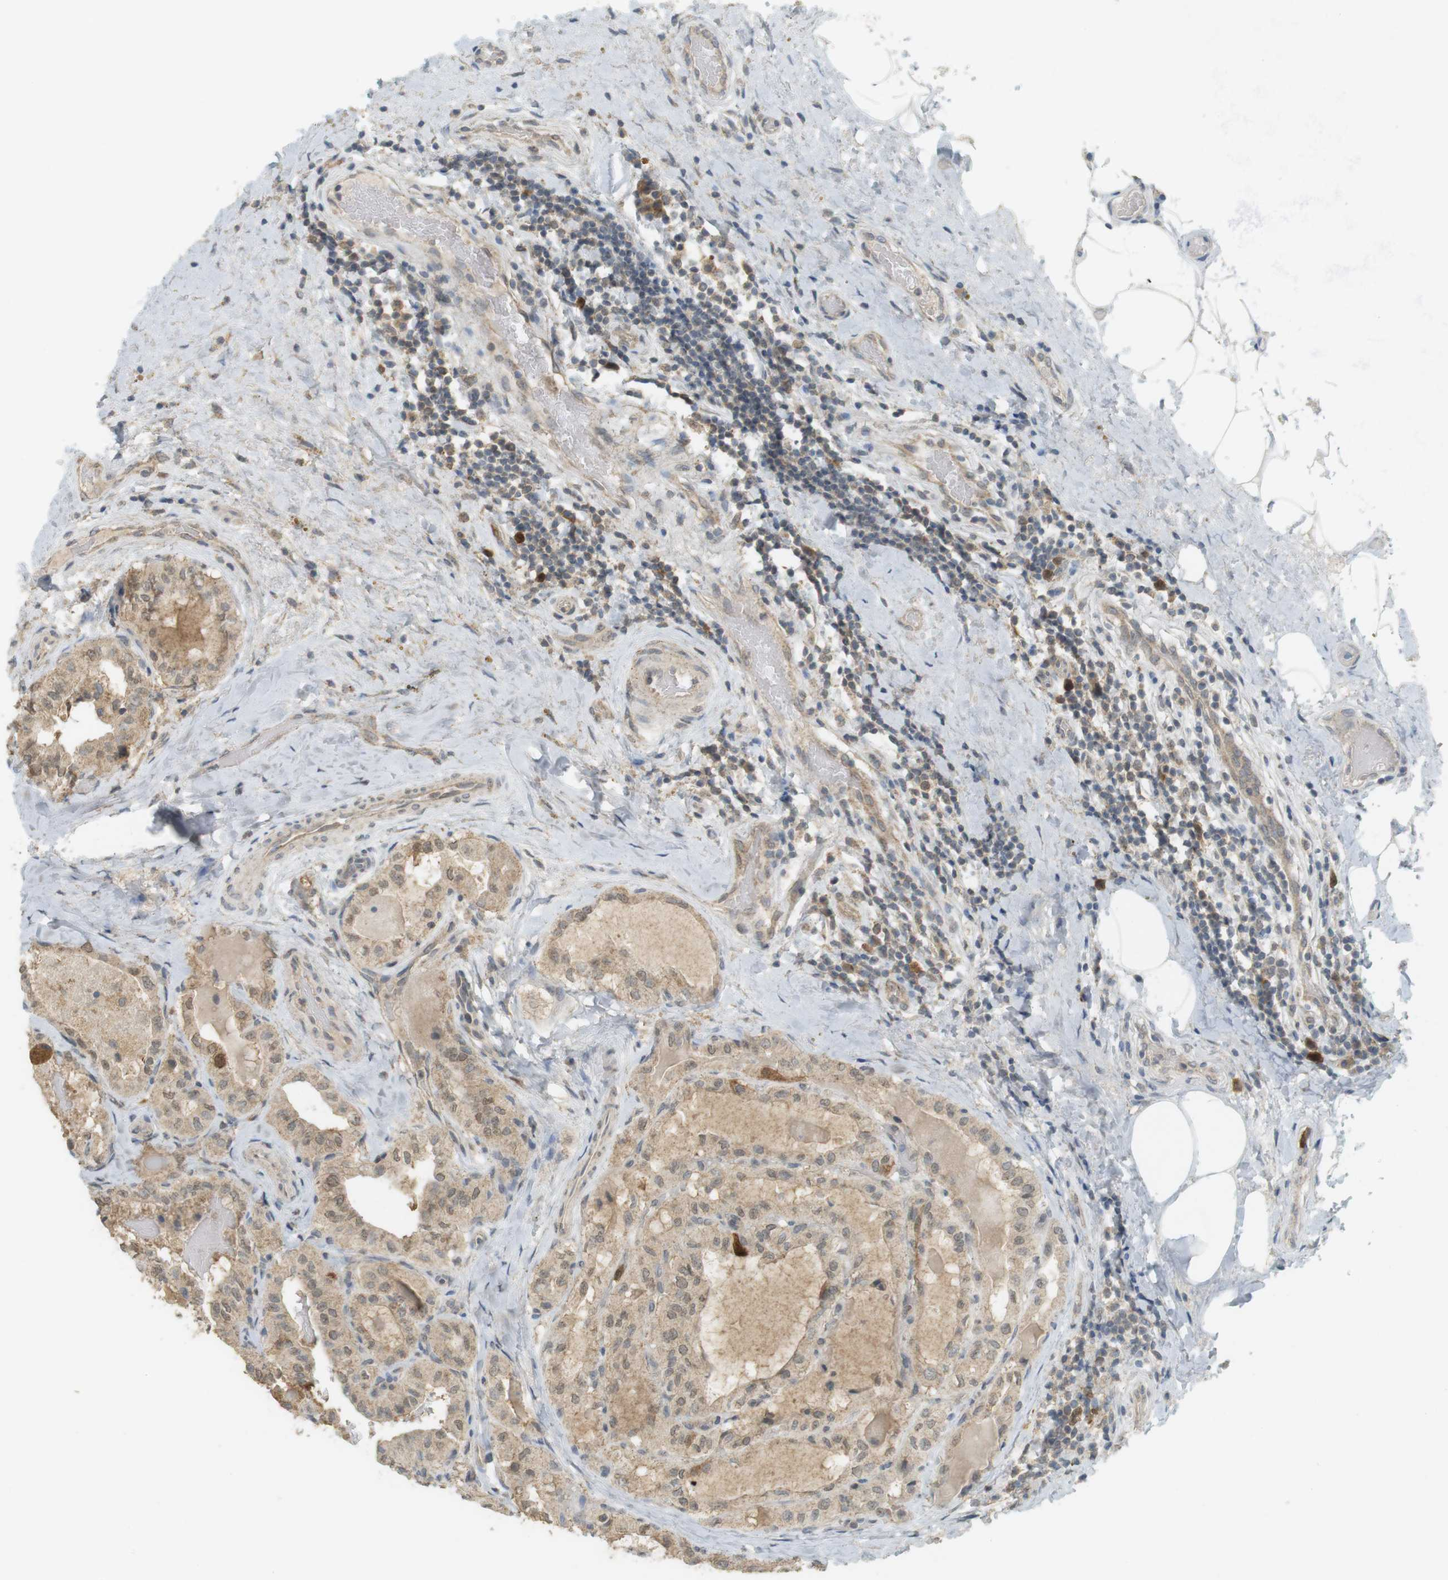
{"staining": {"intensity": "strong", "quantity": "<25%", "location": "cytoplasmic/membranous"}, "tissue": "thyroid cancer", "cell_type": "Tumor cells", "image_type": "cancer", "snomed": [{"axis": "morphology", "description": "Papillary adenocarcinoma, NOS"}, {"axis": "topography", "description": "Thyroid gland"}], "caption": "Thyroid cancer (papillary adenocarcinoma) stained with immunohistochemistry reveals strong cytoplasmic/membranous expression in about <25% of tumor cells.", "gene": "TTK", "patient": {"sex": "male", "age": 77}}